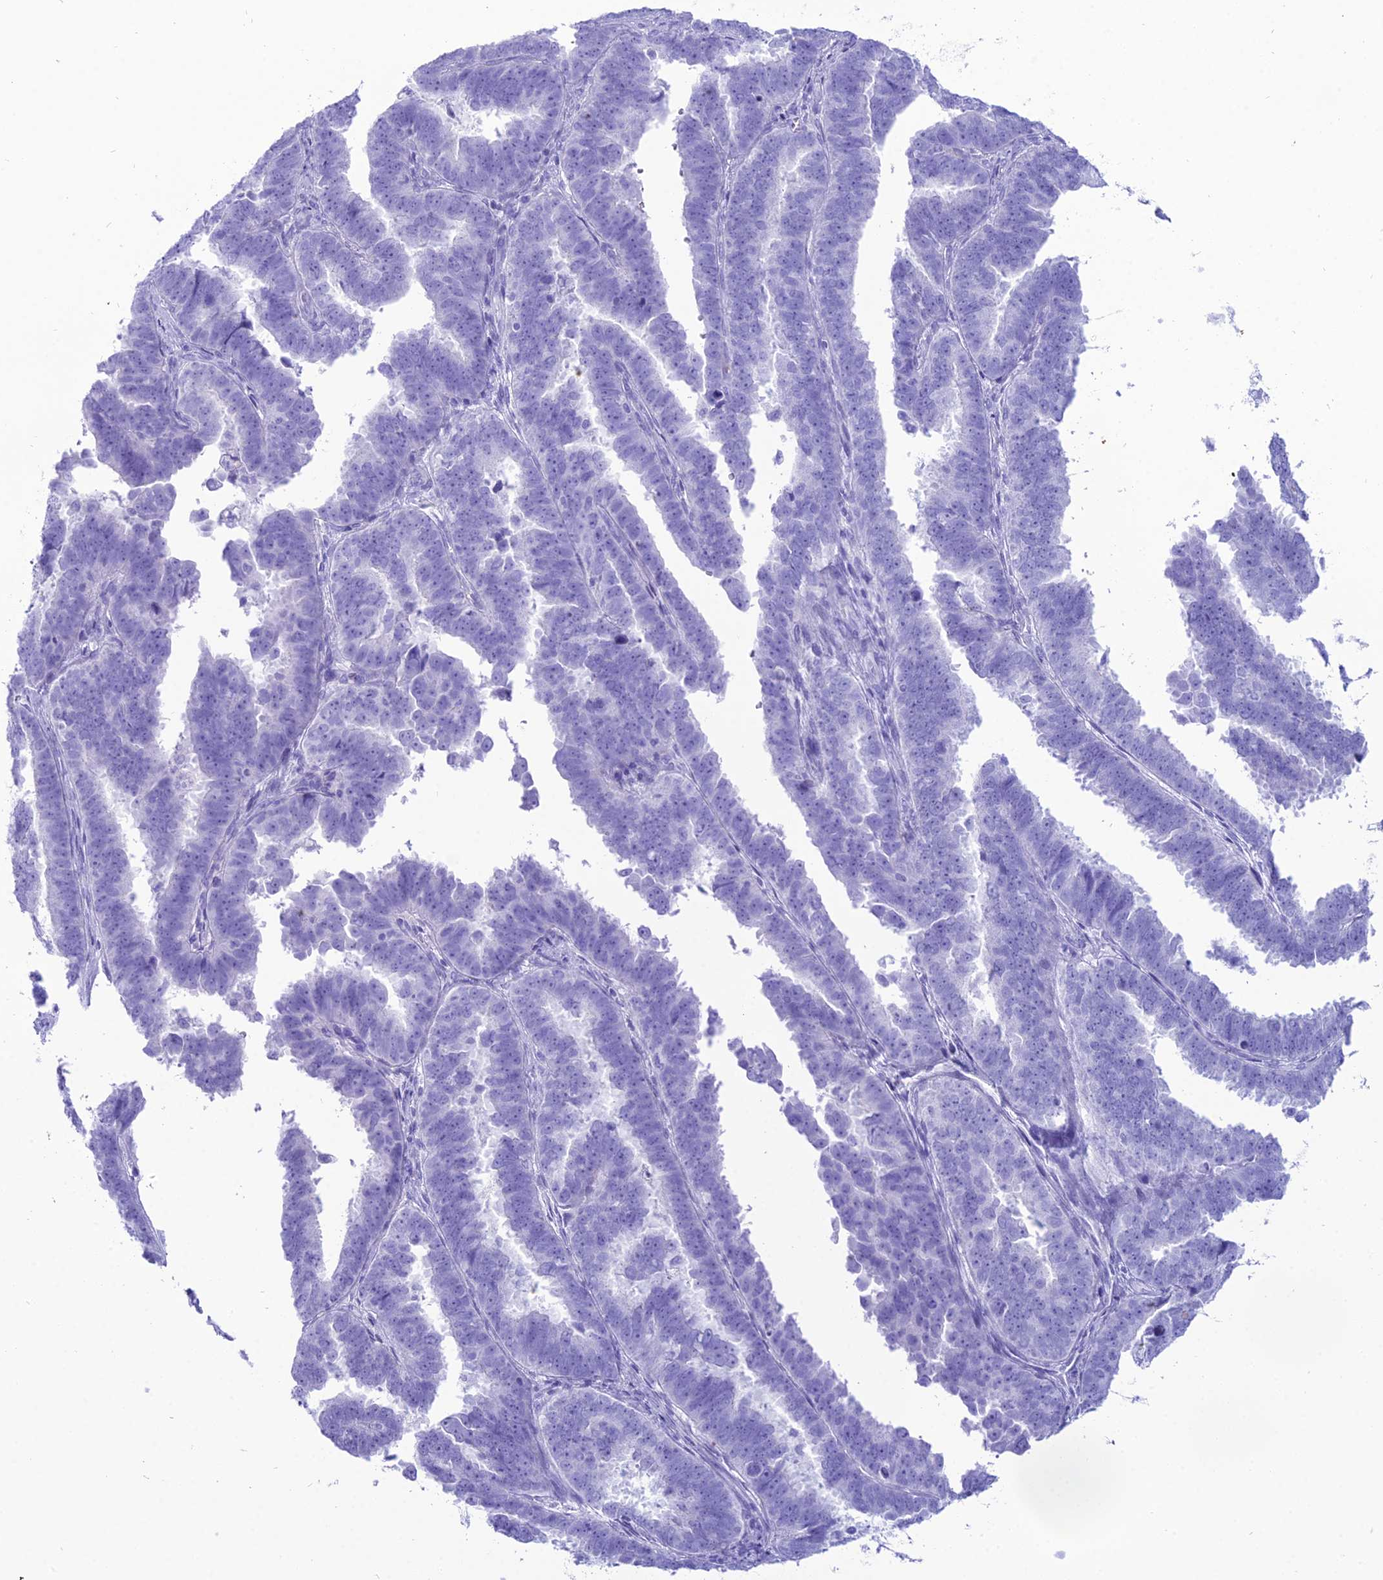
{"staining": {"intensity": "negative", "quantity": "none", "location": "none"}, "tissue": "endometrial cancer", "cell_type": "Tumor cells", "image_type": "cancer", "snomed": [{"axis": "morphology", "description": "Adenocarcinoma, NOS"}, {"axis": "topography", "description": "Endometrium"}], "caption": "IHC of human adenocarcinoma (endometrial) demonstrates no staining in tumor cells.", "gene": "PNMA5", "patient": {"sex": "female", "age": 75}}